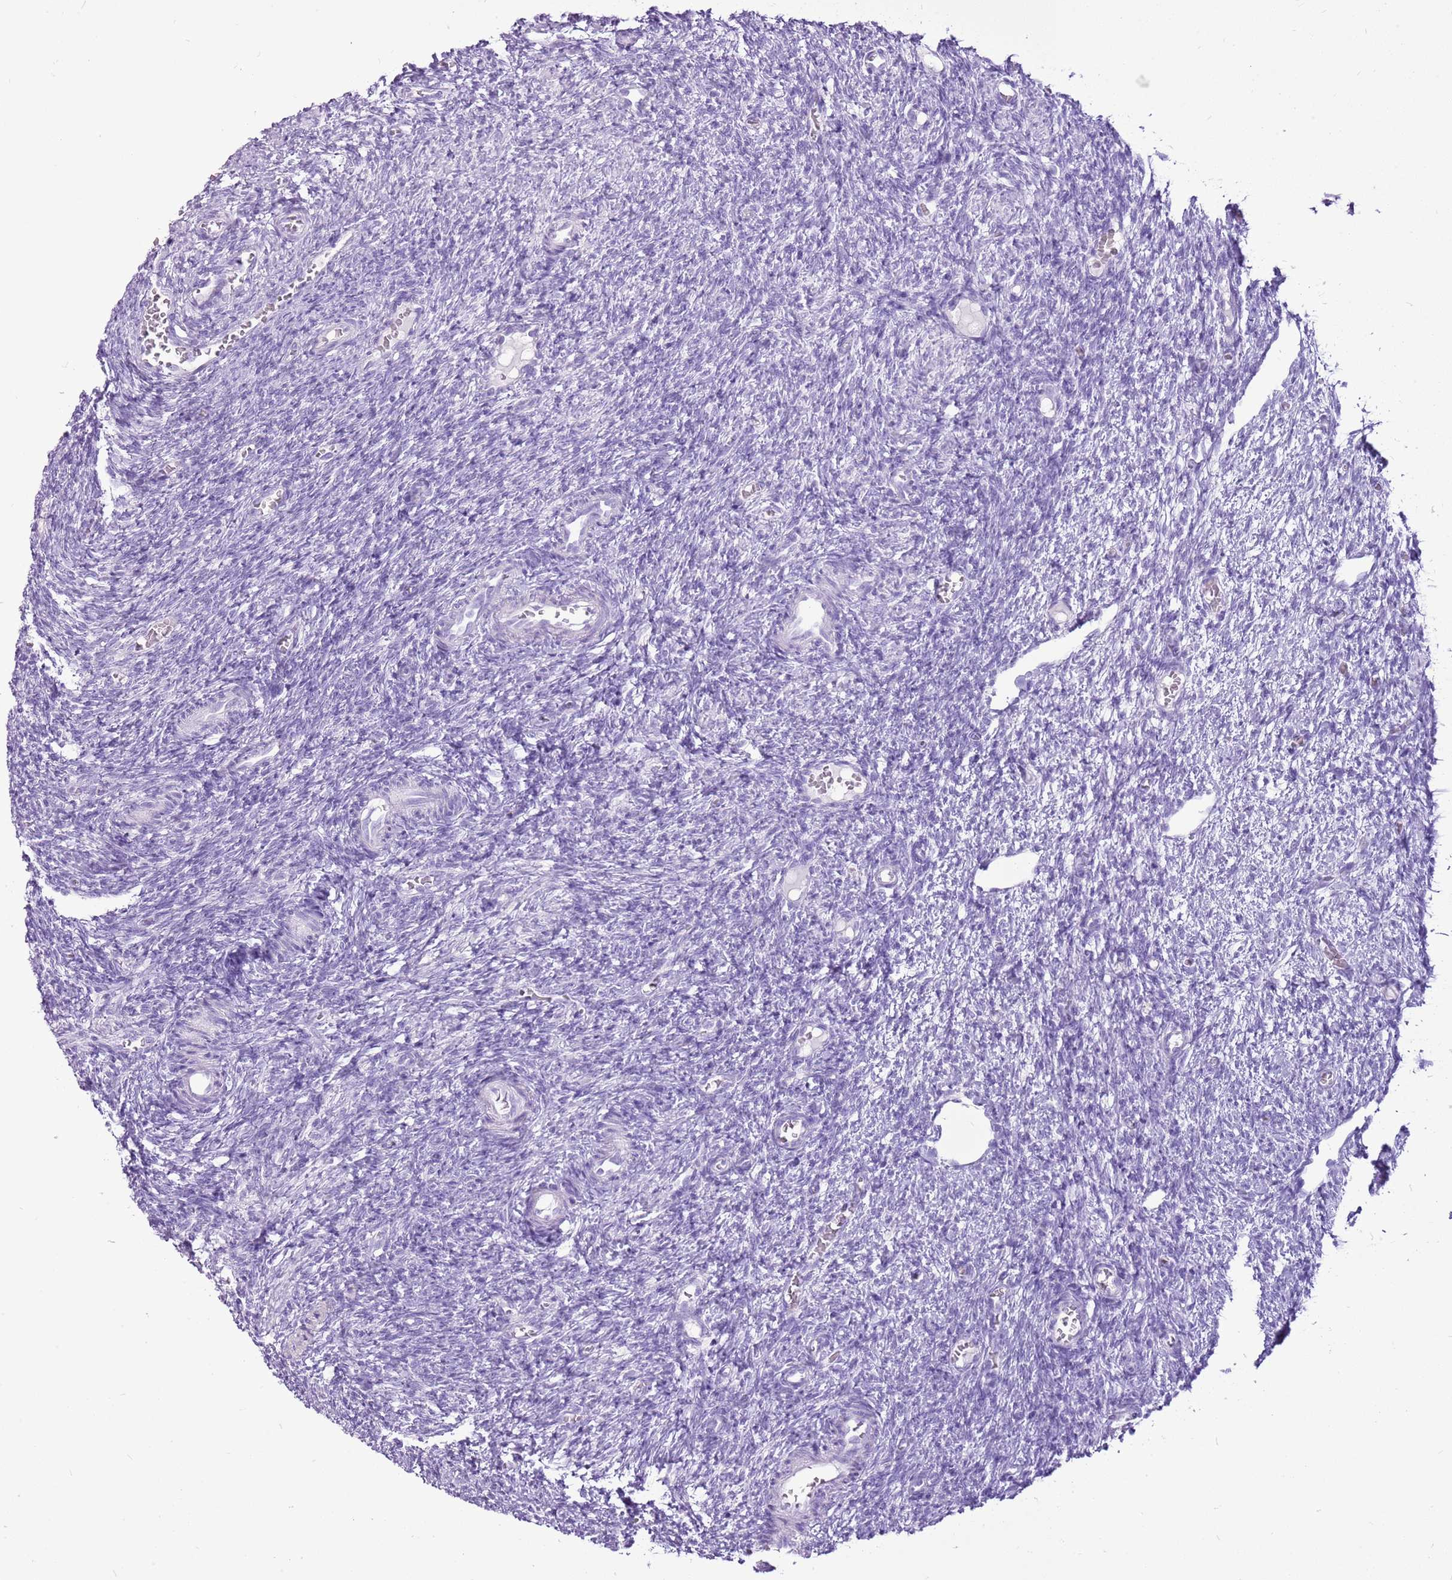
{"staining": {"intensity": "negative", "quantity": "none", "location": "none"}, "tissue": "ovary", "cell_type": "Follicle cells", "image_type": "normal", "snomed": [{"axis": "morphology", "description": "Normal tissue, NOS"}, {"axis": "topography", "description": "Ovary"}], "caption": "High magnification brightfield microscopy of unremarkable ovary stained with DAB (3,3'-diaminobenzidine) (brown) and counterstained with hematoxylin (blue): follicle cells show no significant staining.", "gene": "CNFN", "patient": {"sex": "female", "age": 27}}